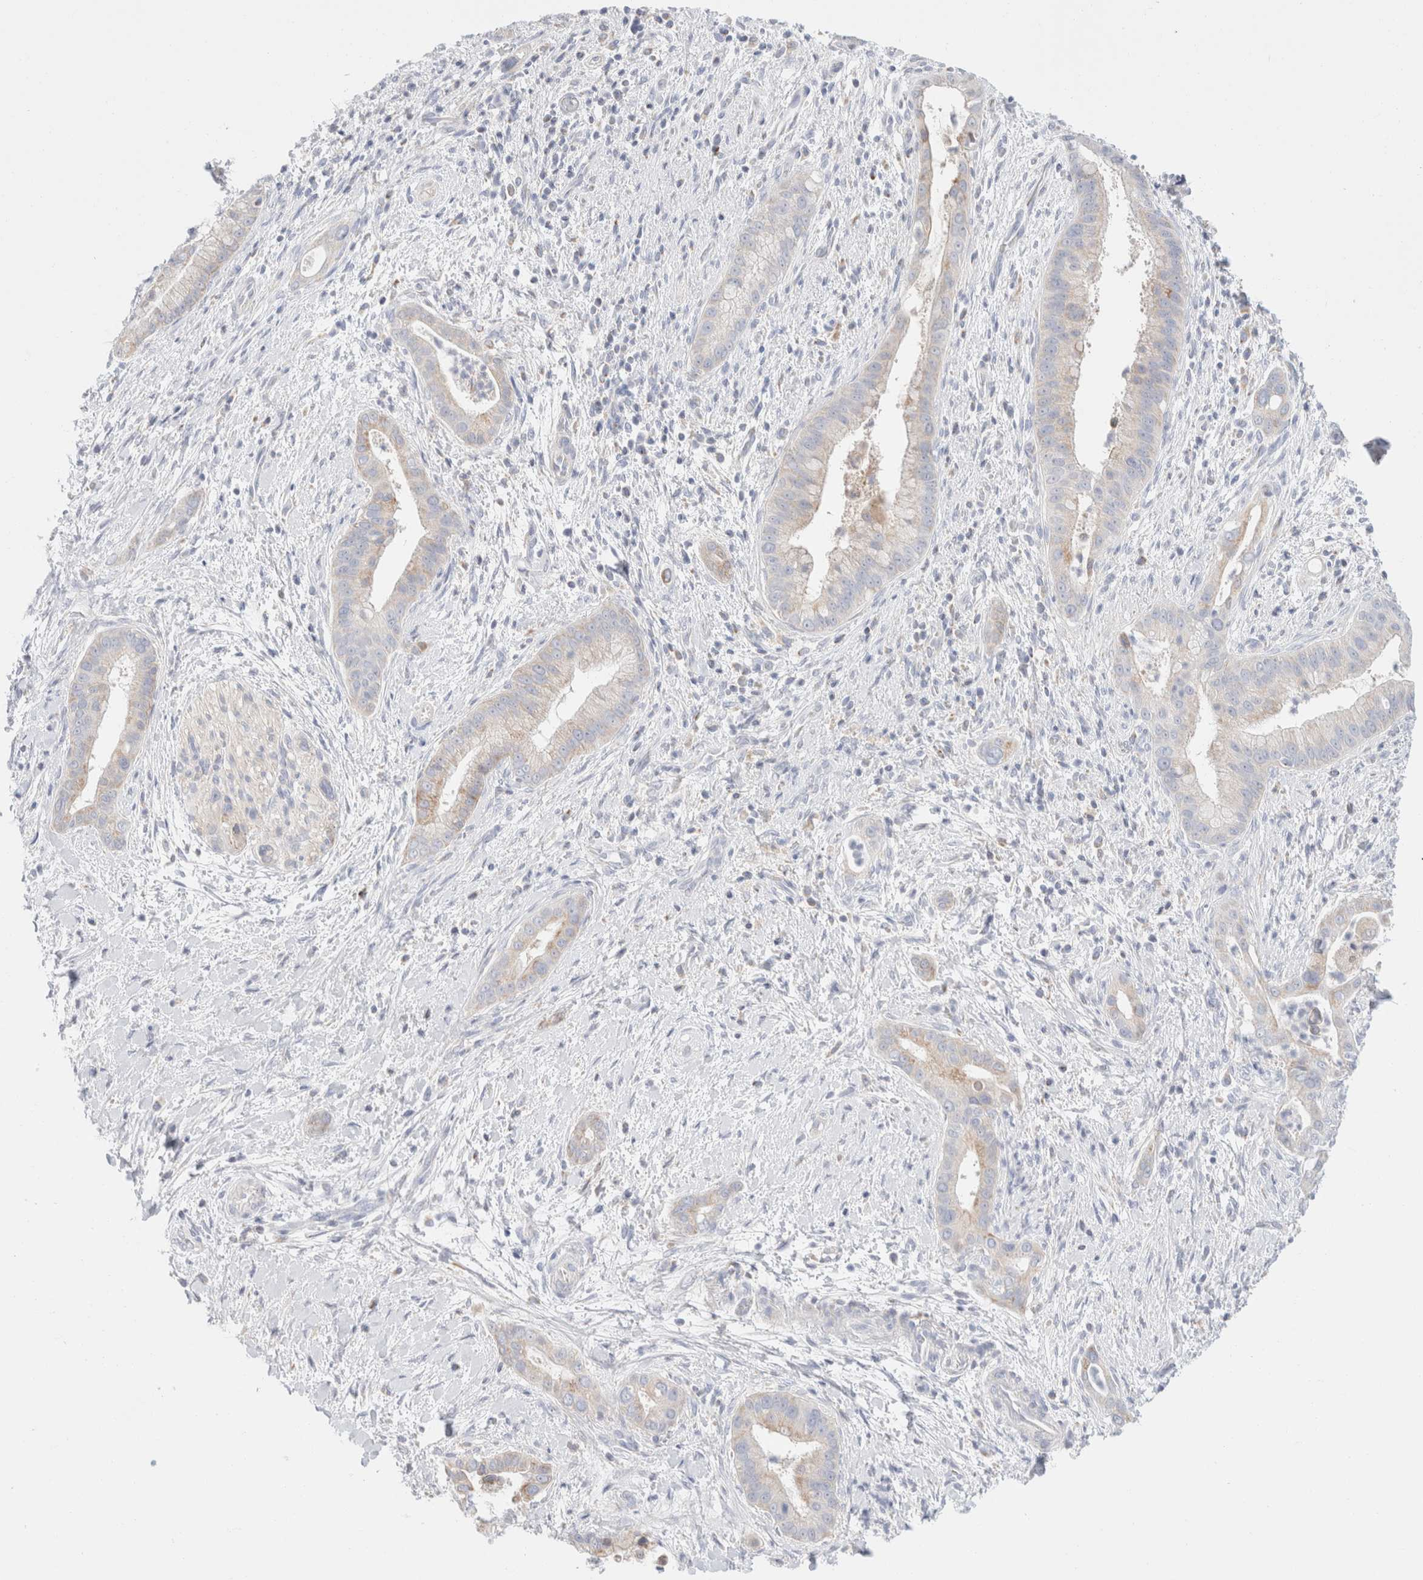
{"staining": {"intensity": "weak", "quantity": "<25%", "location": "cytoplasmic/membranous"}, "tissue": "liver cancer", "cell_type": "Tumor cells", "image_type": "cancer", "snomed": [{"axis": "morphology", "description": "Cholangiocarcinoma"}, {"axis": "topography", "description": "Liver"}], "caption": "High magnification brightfield microscopy of liver cholangiocarcinoma stained with DAB (brown) and counterstained with hematoxylin (blue): tumor cells show no significant positivity. (DAB (3,3'-diaminobenzidine) IHC, high magnification).", "gene": "ATP6V1C1", "patient": {"sex": "female", "age": 54}}